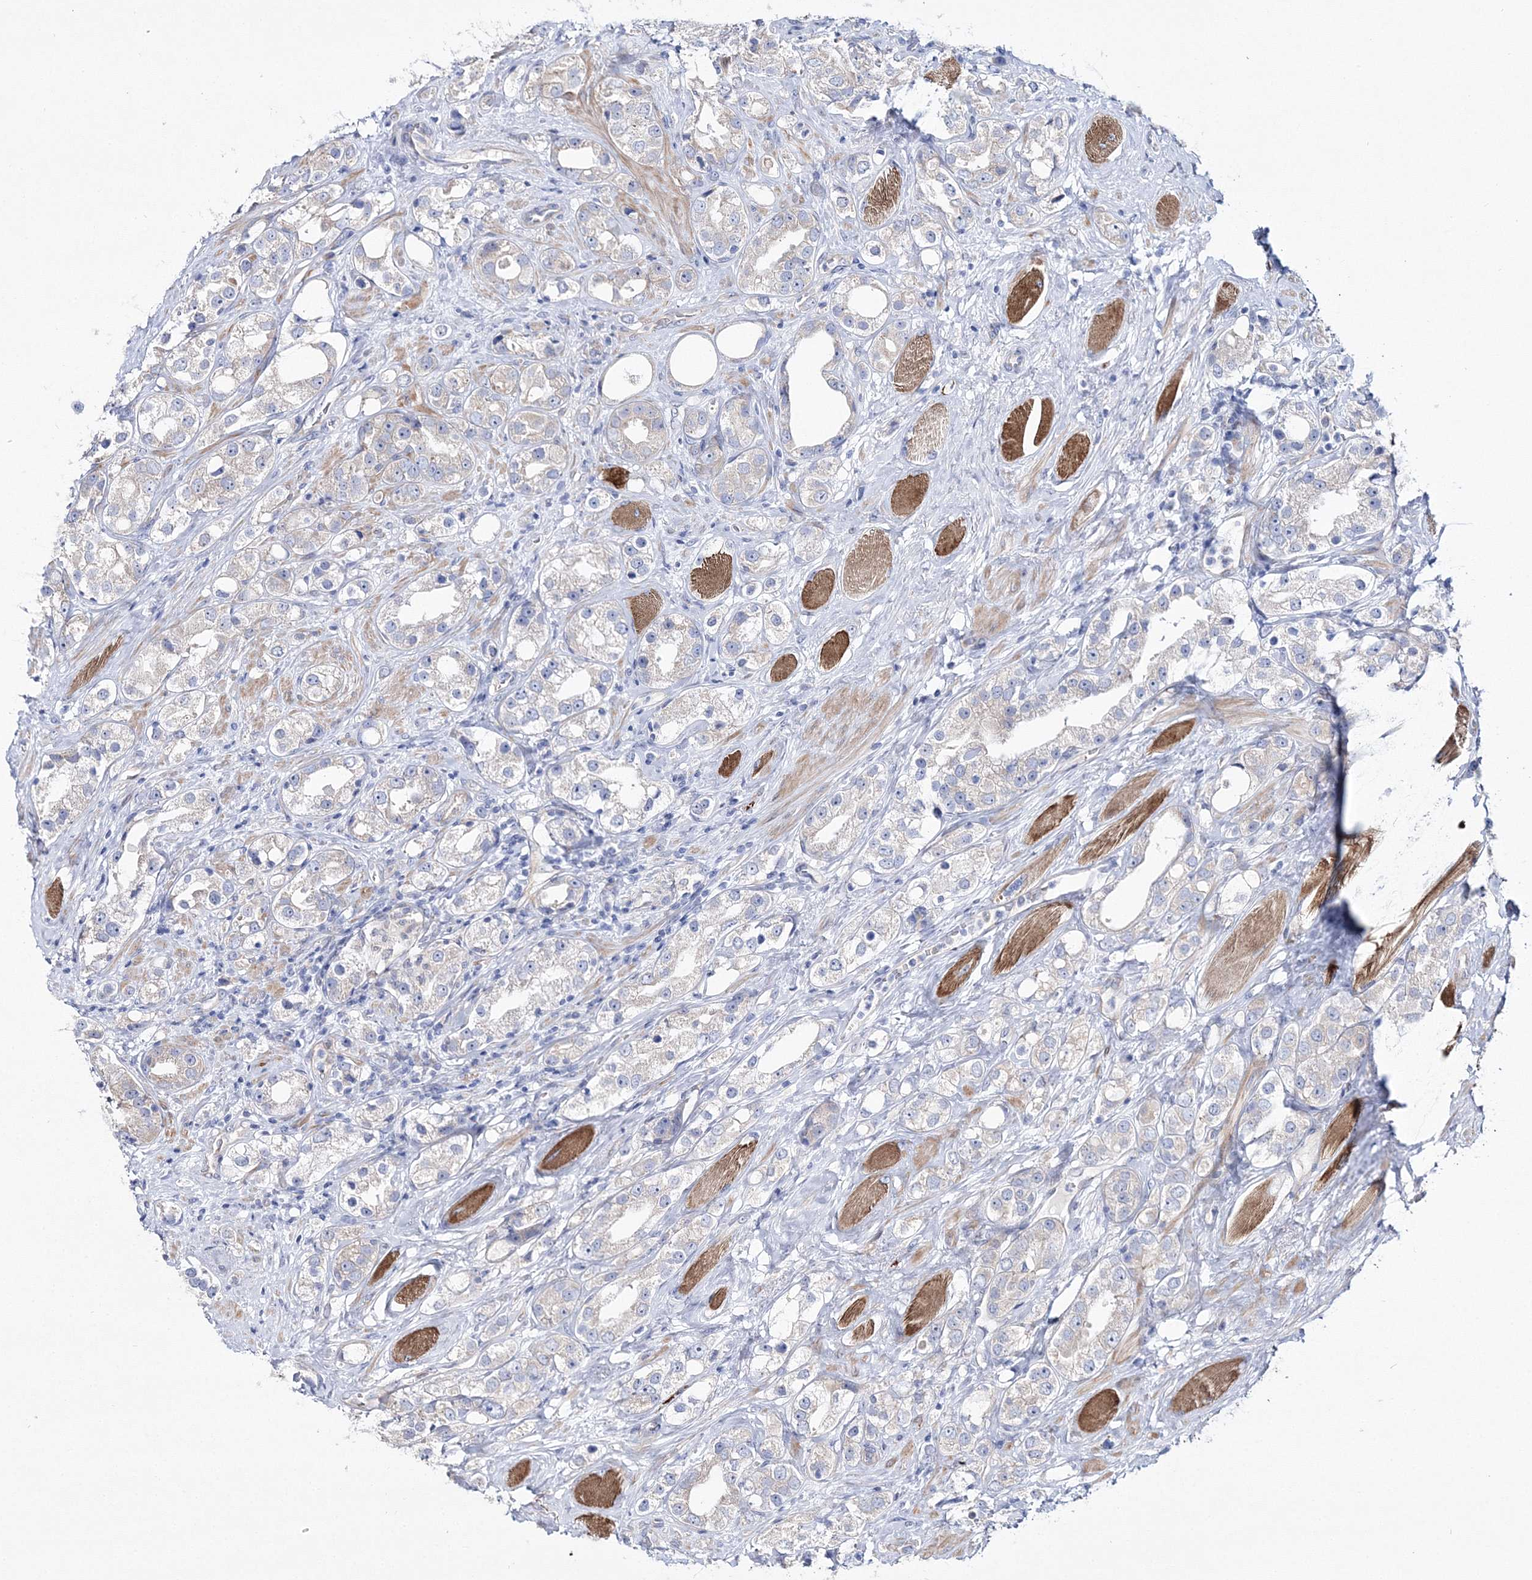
{"staining": {"intensity": "negative", "quantity": "none", "location": "none"}, "tissue": "prostate cancer", "cell_type": "Tumor cells", "image_type": "cancer", "snomed": [{"axis": "morphology", "description": "Adenocarcinoma, NOS"}, {"axis": "topography", "description": "Prostate"}], "caption": "DAB (3,3'-diaminobenzidine) immunohistochemical staining of prostate cancer displays no significant positivity in tumor cells. (IHC, brightfield microscopy, high magnification).", "gene": "ARHGAP32", "patient": {"sex": "male", "age": 79}}